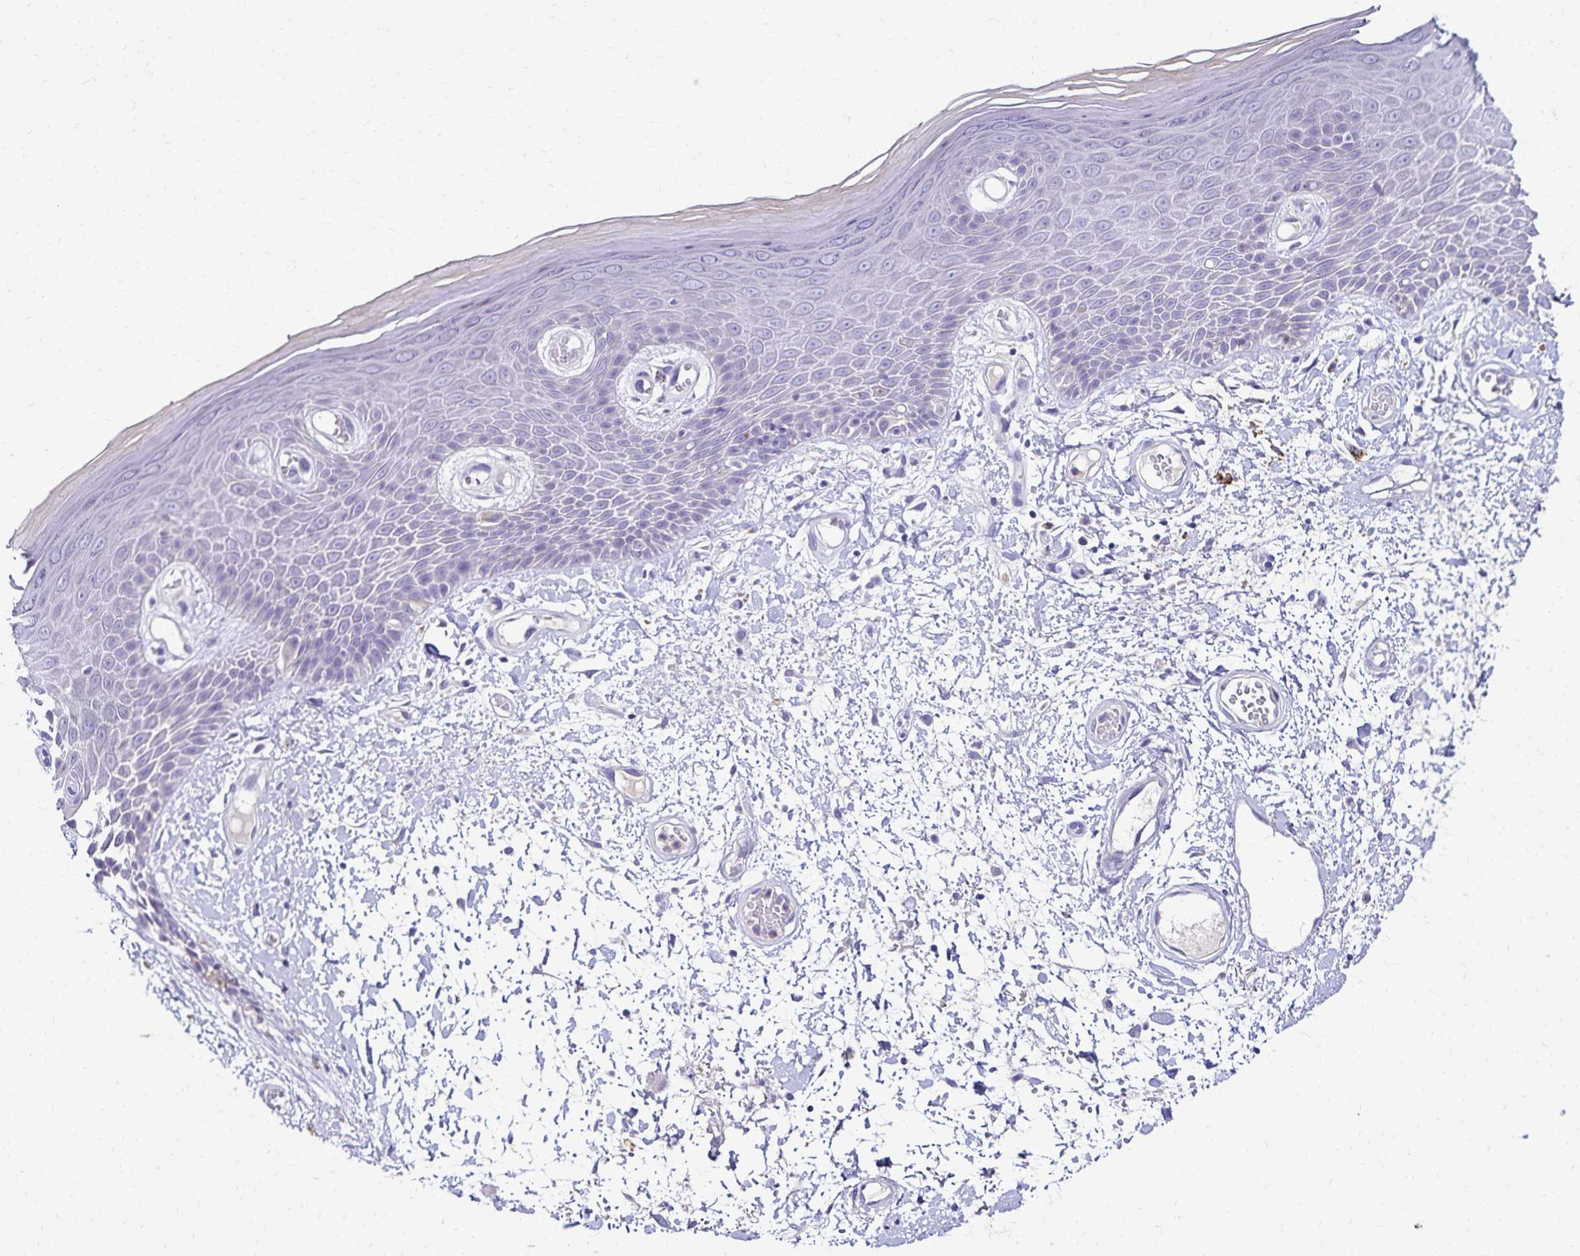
{"staining": {"intensity": "negative", "quantity": "none", "location": "none"}, "tissue": "skin", "cell_type": "Epidermal cells", "image_type": "normal", "snomed": [{"axis": "morphology", "description": "Normal tissue, NOS"}, {"axis": "topography", "description": "Anal"}, {"axis": "topography", "description": "Peripheral nerve tissue"}], "caption": "High magnification brightfield microscopy of normal skin stained with DAB (brown) and counterstained with hematoxylin (blue): epidermal cells show no significant staining.", "gene": "PAX5", "patient": {"sex": "male", "age": 78}}